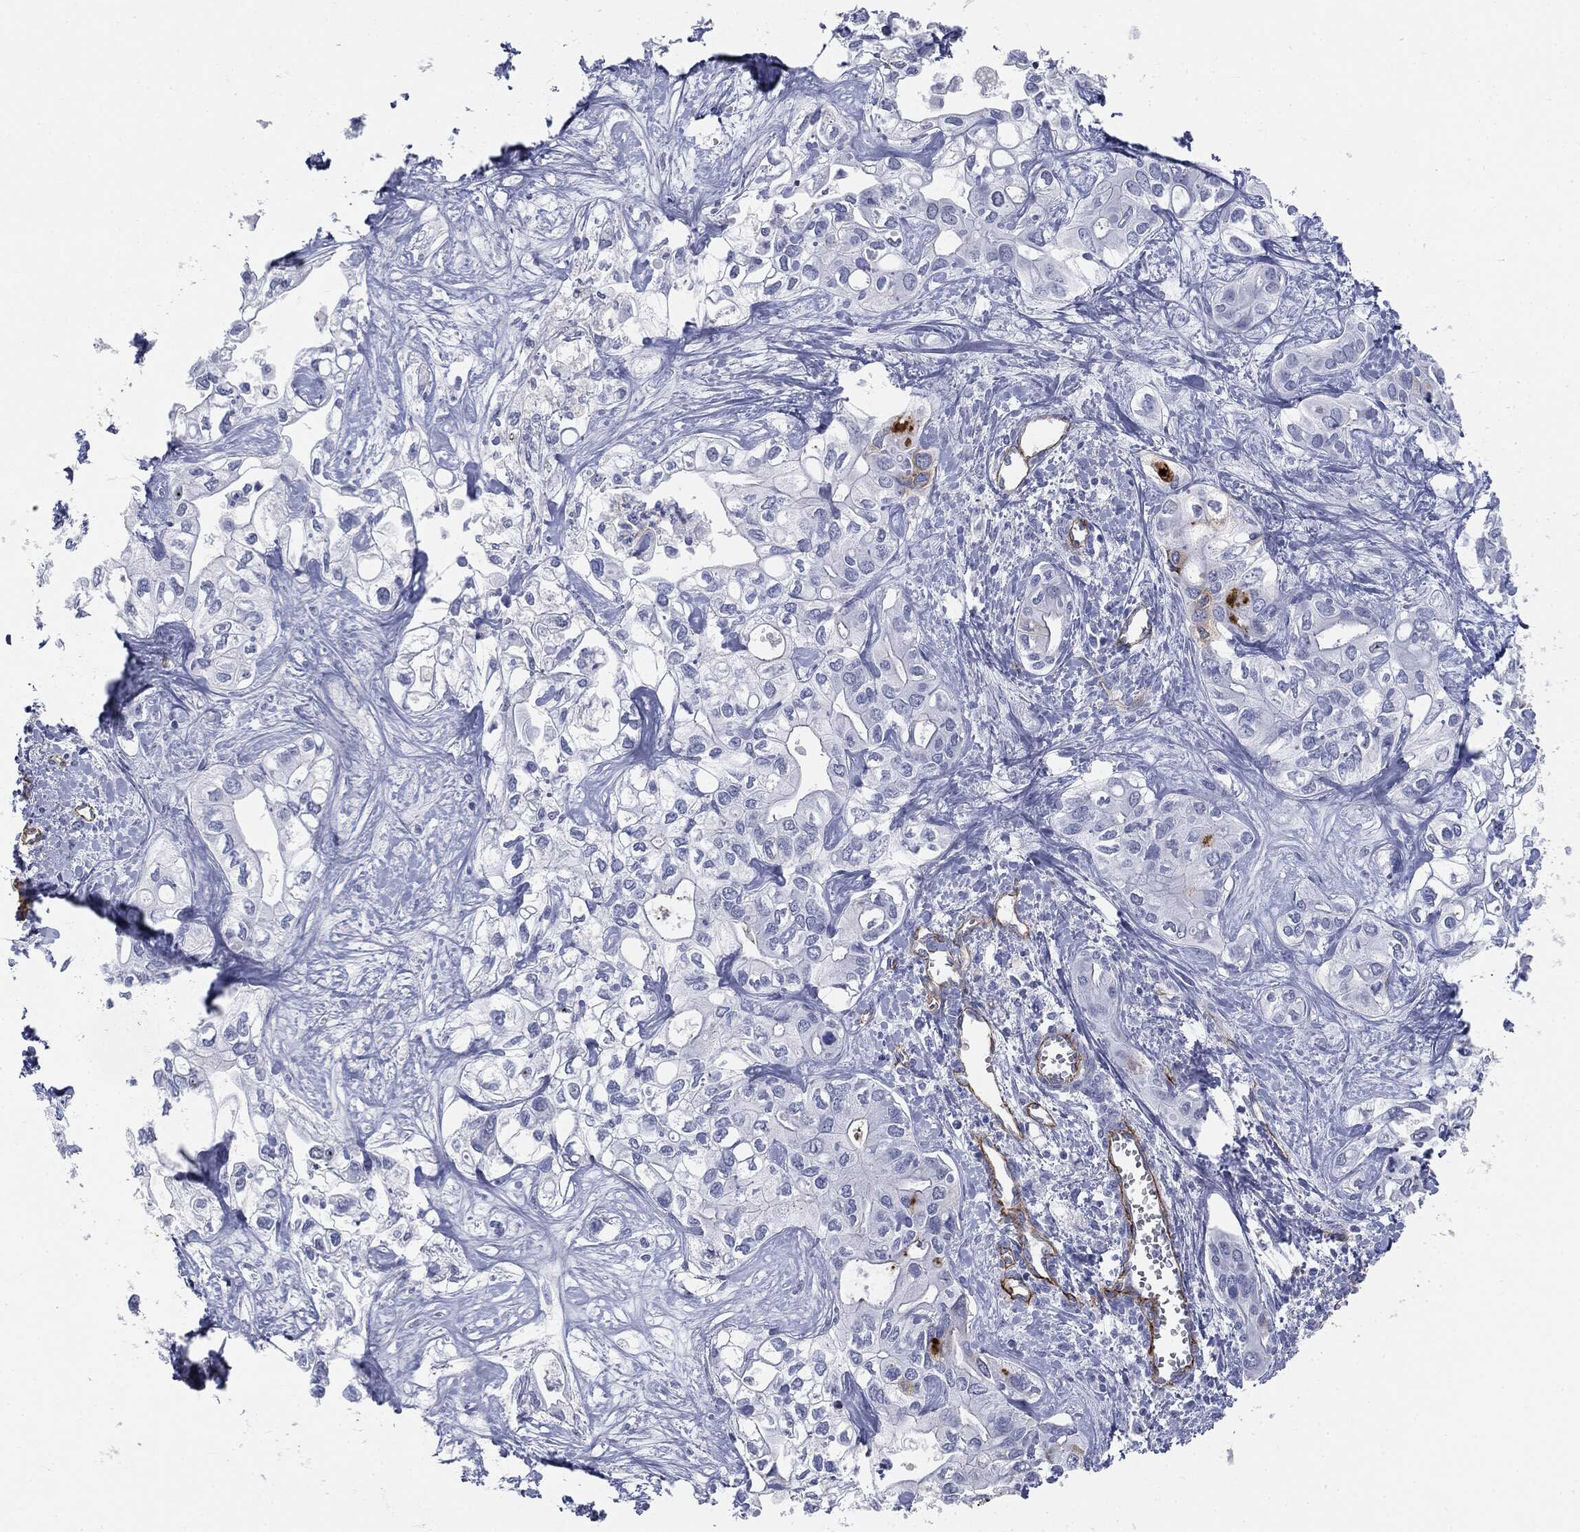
{"staining": {"intensity": "negative", "quantity": "none", "location": "none"}, "tissue": "liver cancer", "cell_type": "Tumor cells", "image_type": "cancer", "snomed": [{"axis": "morphology", "description": "Cholangiocarcinoma"}, {"axis": "topography", "description": "Liver"}], "caption": "Image shows no significant protein staining in tumor cells of cholangiocarcinoma (liver). The staining was performed using DAB (3,3'-diaminobenzidine) to visualize the protein expression in brown, while the nuclei were stained in blue with hematoxylin (Magnification: 20x).", "gene": "MUC5AC", "patient": {"sex": "female", "age": 64}}